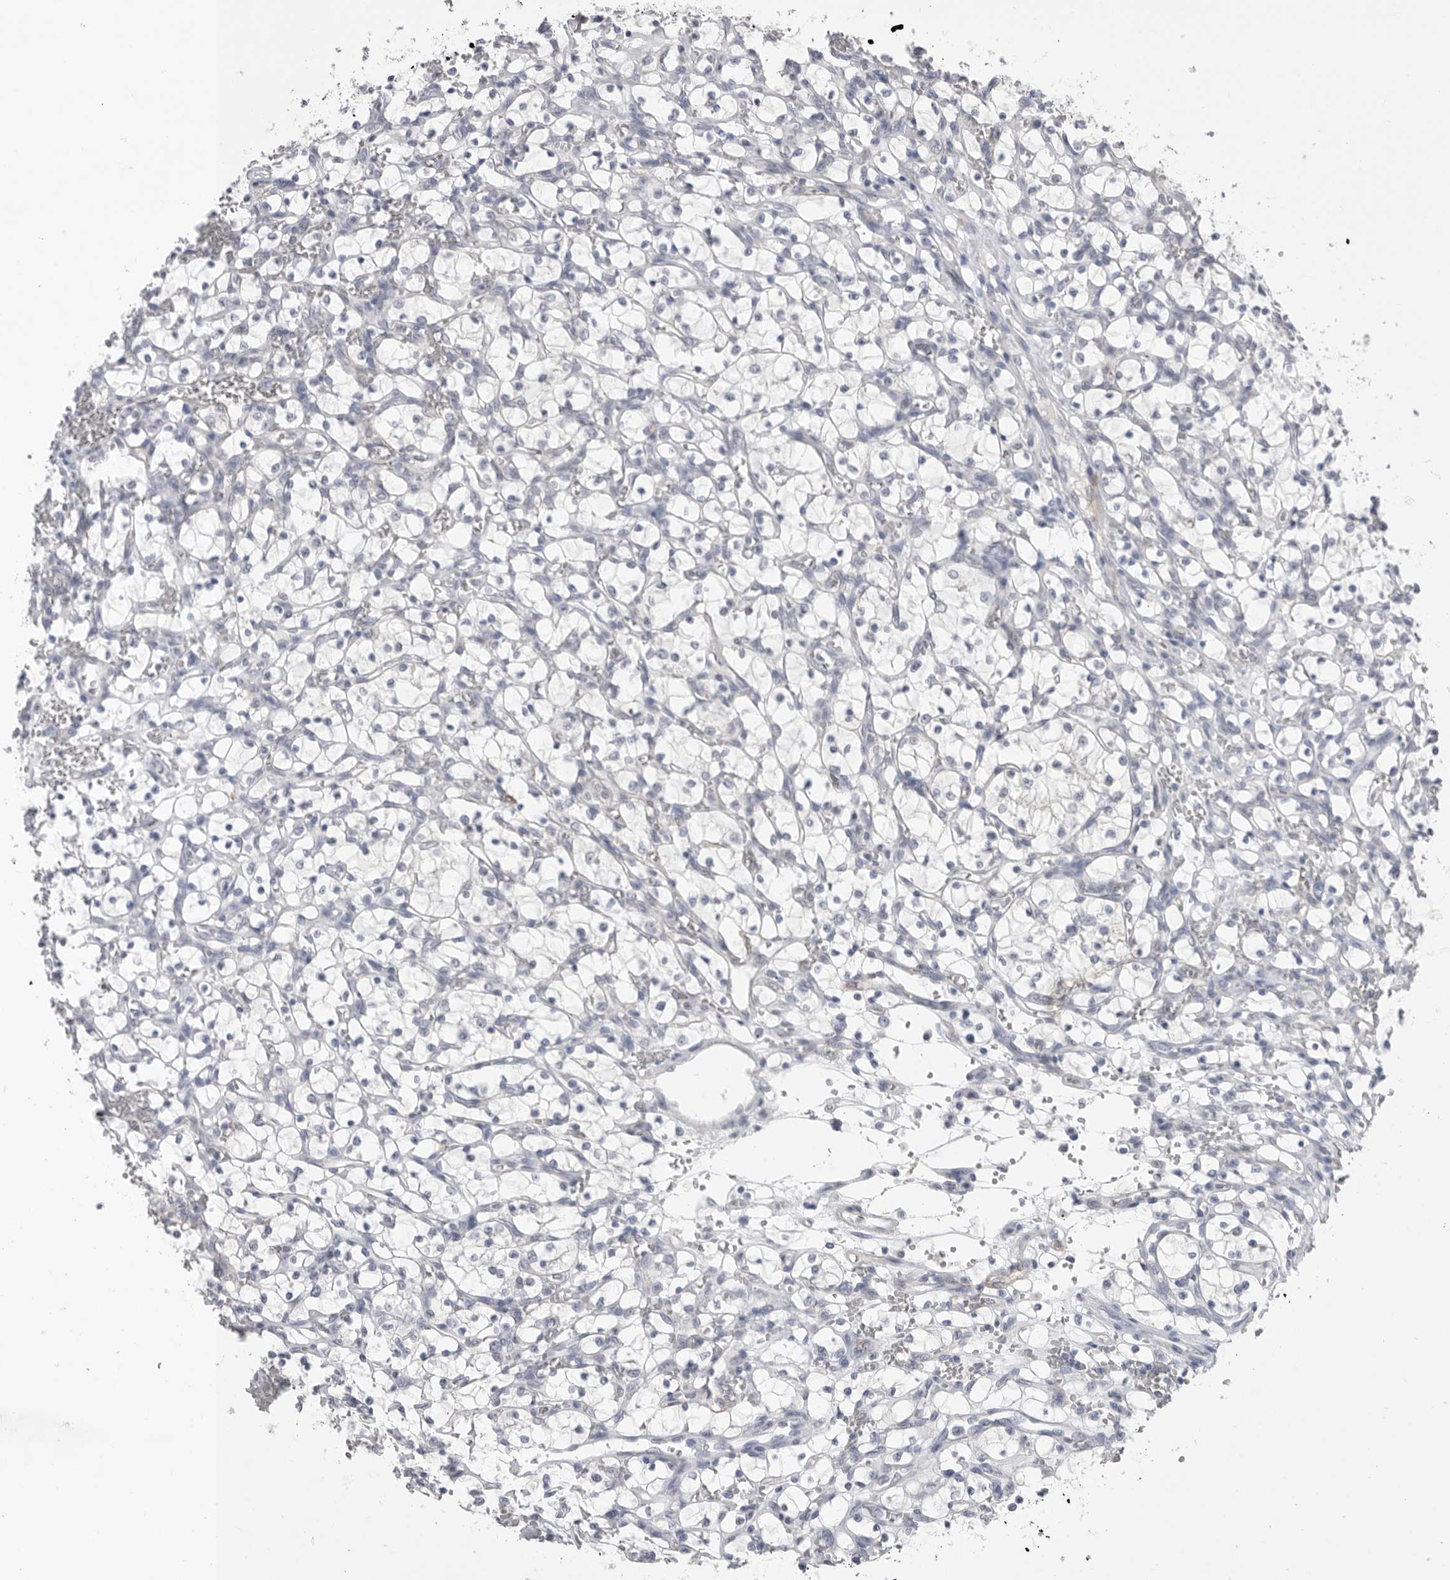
{"staining": {"intensity": "negative", "quantity": "none", "location": "none"}, "tissue": "renal cancer", "cell_type": "Tumor cells", "image_type": "cancer", "snomed": [{"axis": "morphology", "description": "Adenocarcinoma, NOS"}, {"axis": "topography", "description": "Kidney"}], "caption": "Protein analysis of renal adenocarcinoma displays no significant staining in tumor cells.", "gene": "ZBTB7B", "patient": {"sex": "female", "age": 69}}